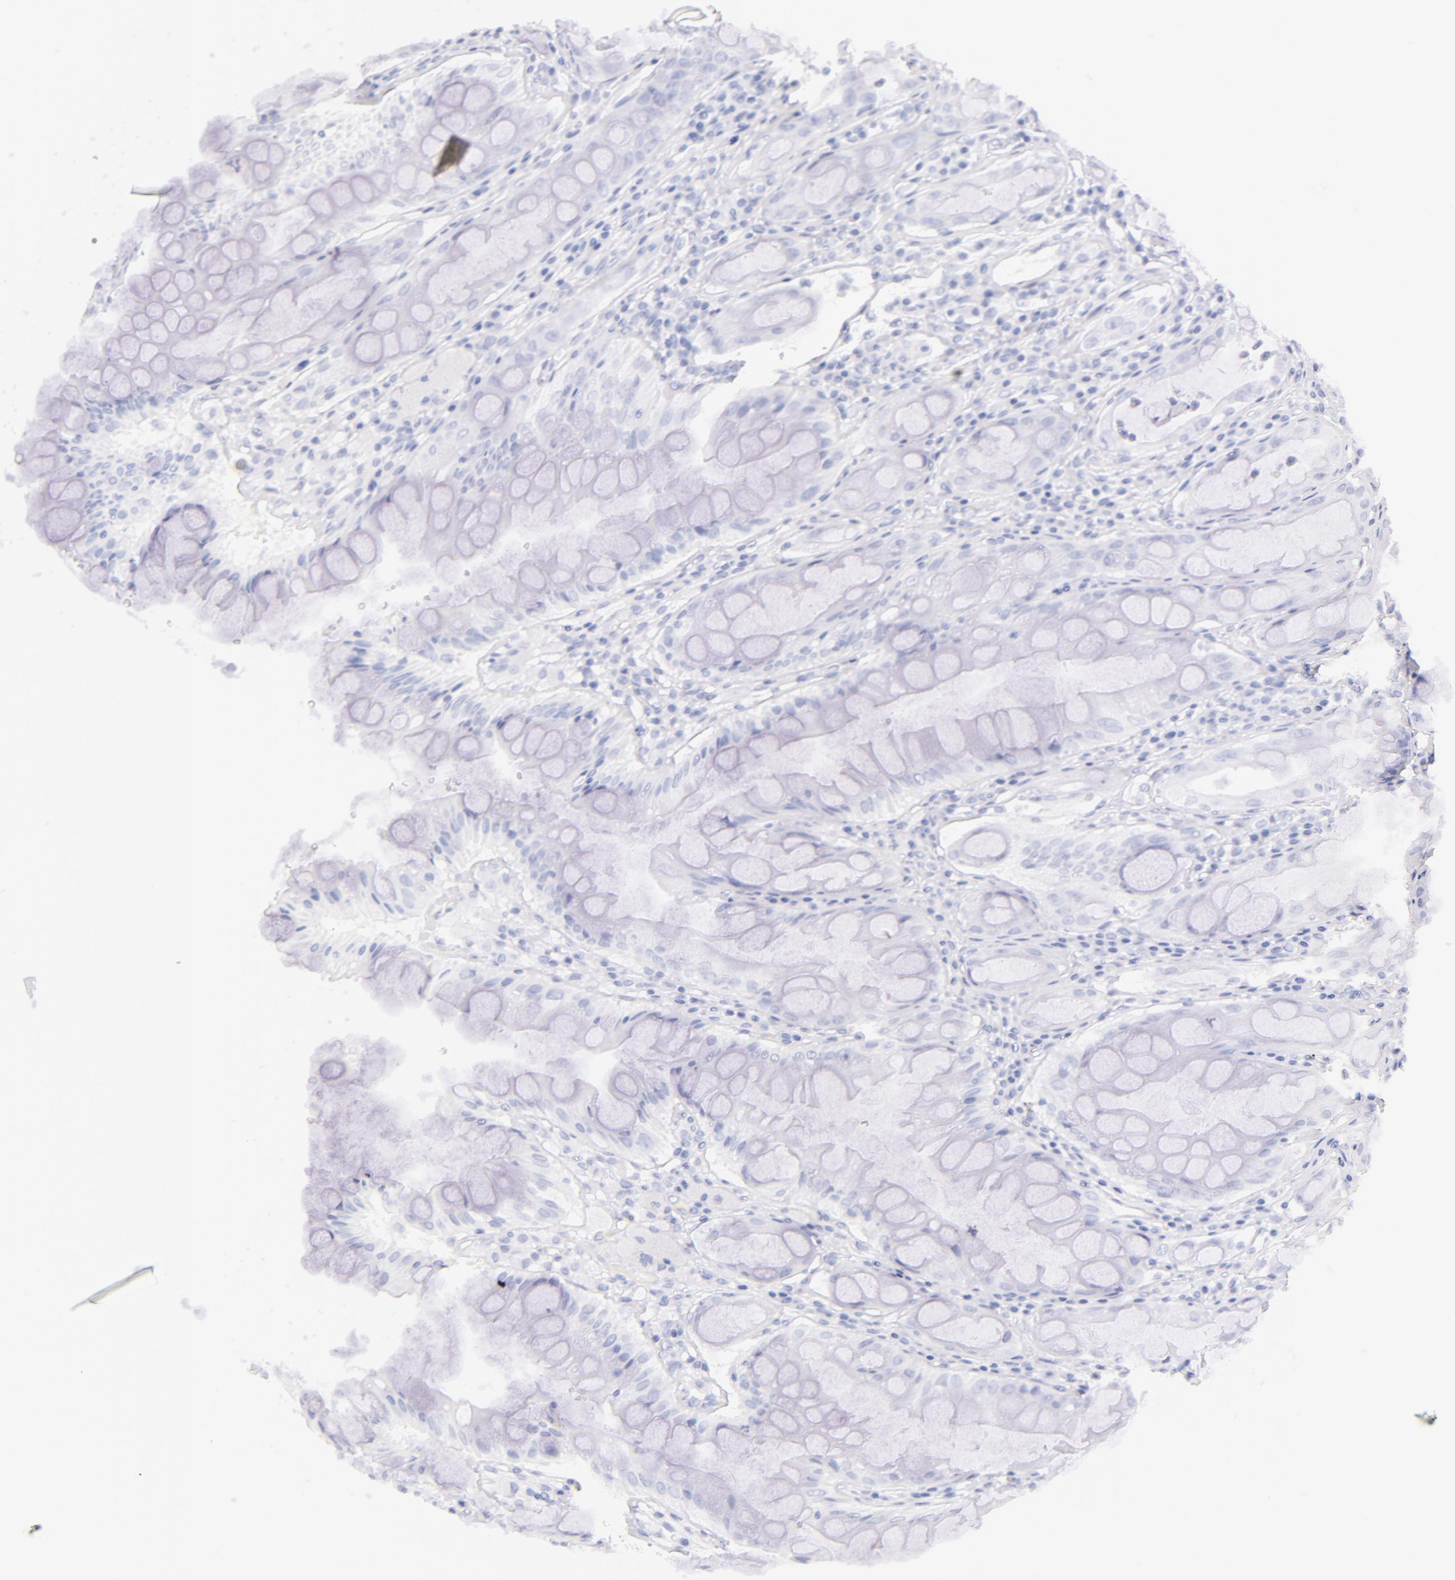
{"staining": {"intensity": "negative", "quantity": "none", "location": "none"}, "tissue": "rectum", "cell_type": "Glandular cells", "image_type": "normal", "snomed": [{"axis": "morphology", "description": "Normal tissue, NOS"}, {"axis": "topography", "description": "Rectum"}], "caption": "Immunohistochemistry image of normal human rectum stained for a protein (brown), which displays no positivity in glandular cells.", "gene": "CD44", "patient": {"sex": "female", "age": 60}}